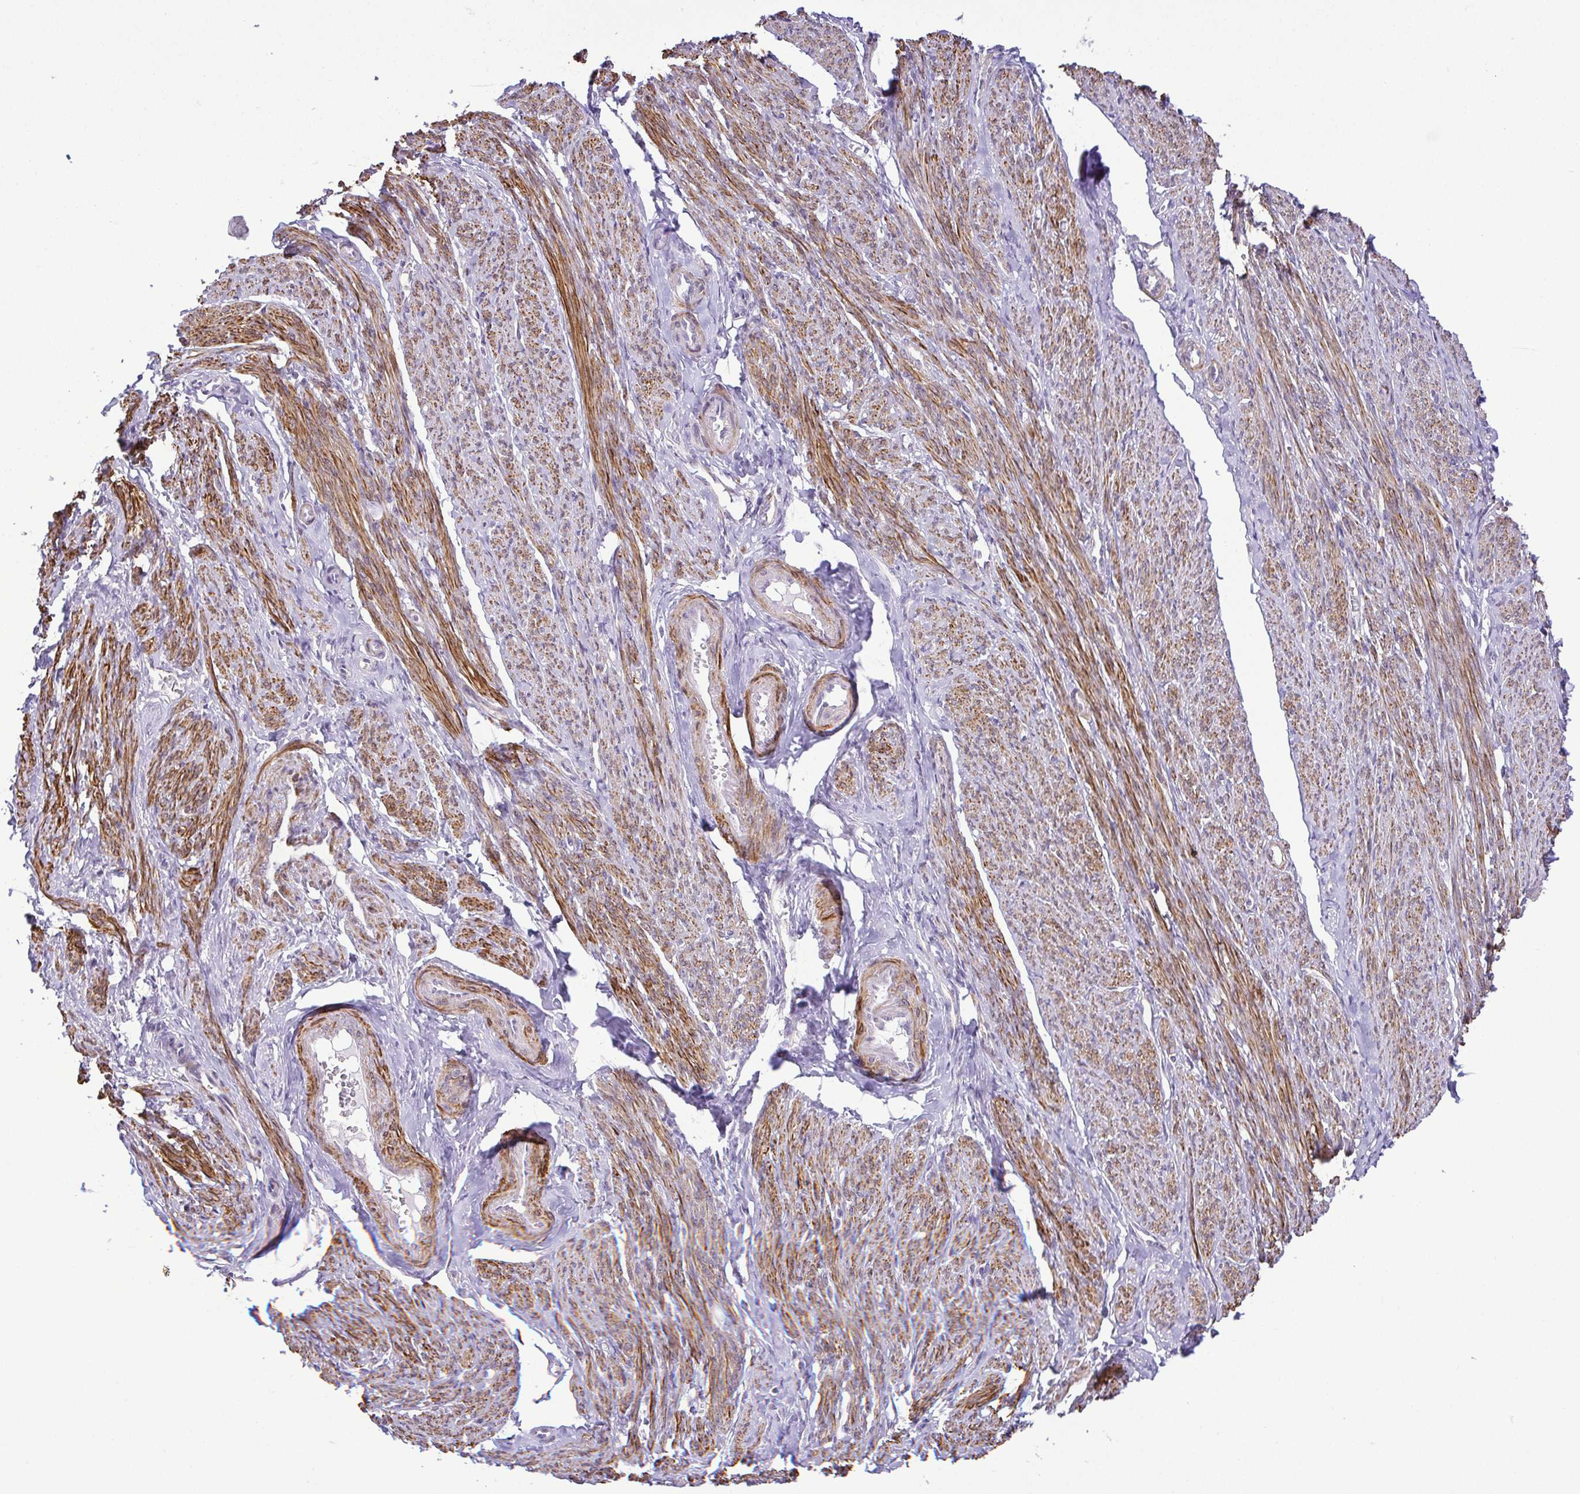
{"staining": {"intensity": "strong", "quantity": ">75%", "location": "cytoplasmic/membranous"}, "tissue": "smooth muscle", "cell_type": "Smooth muscle cells", "image_type": "normal", "snomed": [{"axis": "morphology", "description": "Normal tissue, NOS"}, {"axis": "topography", "description": "Smooth muscle"}], "caption": "Smooth muscle stained with immunohistochemistry demonstrates strong cytoplasmic/membranous staining in about >75% of smooth muscle cells. The staining was performed using DAB (3,3'-diaminobenzidine), with brown indicating positive protein expression. Nuclei are stained blue with hematoxylin.", "gene": "RSL24D1", "patient": {"sex": "female", "age": 65}}